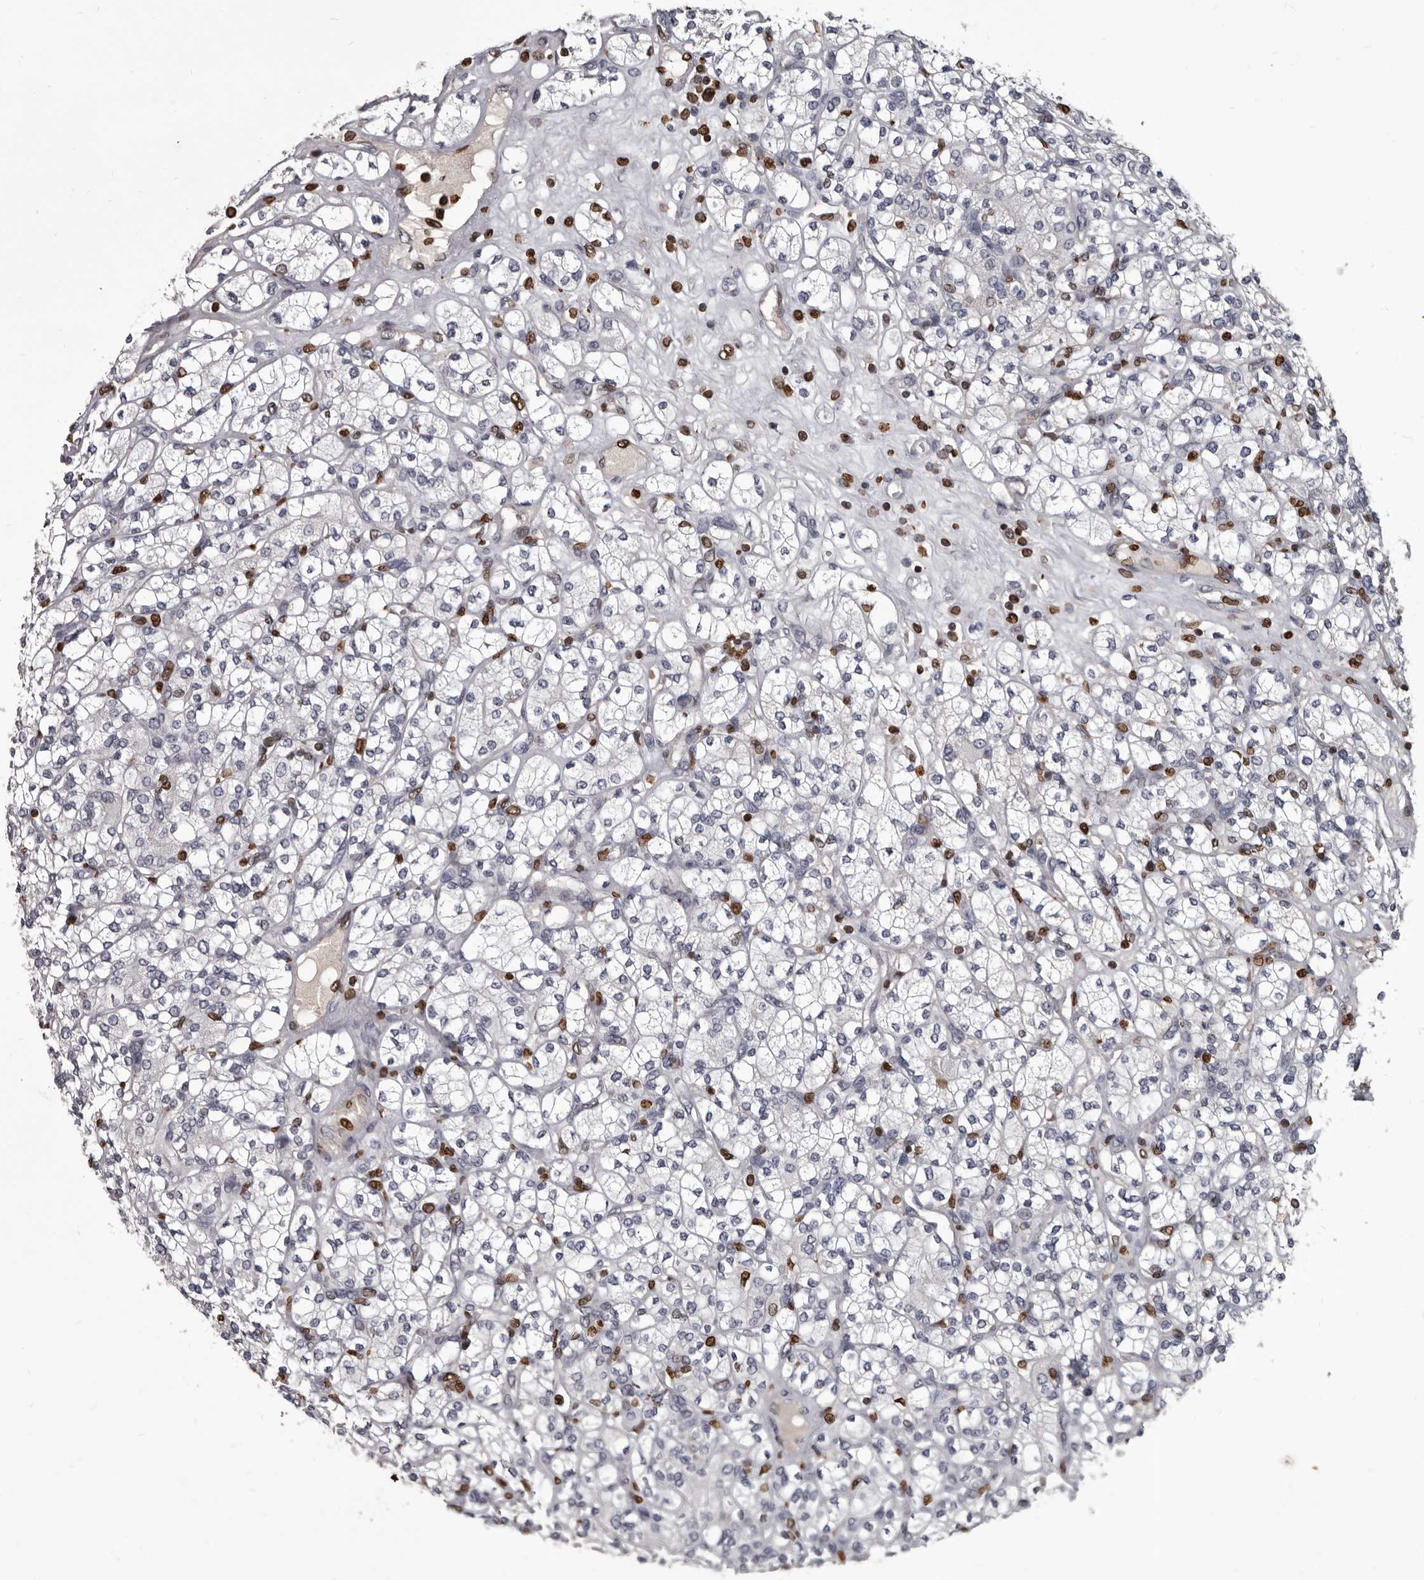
{"staining": {"intensity": "negative", "quantity": "none", "location": "none"}, "tissue": "renal cancer", "cell_type": "Tumor cells", "image_type": "cancer", "snomed": [{"axis": "morphology", "description": "Adenocarcinoma, NOS"}, {"axis": "topography", "description": "Kidney"}], "caption": "A high-resolution photomicrograph shows immunohistochemistry (IHC) staining of adenocarcinoma (renal), which exhibits no significant staining in tumor cells.", "gene": "AHR", "patient": {"sex": "male", "age": 77}}